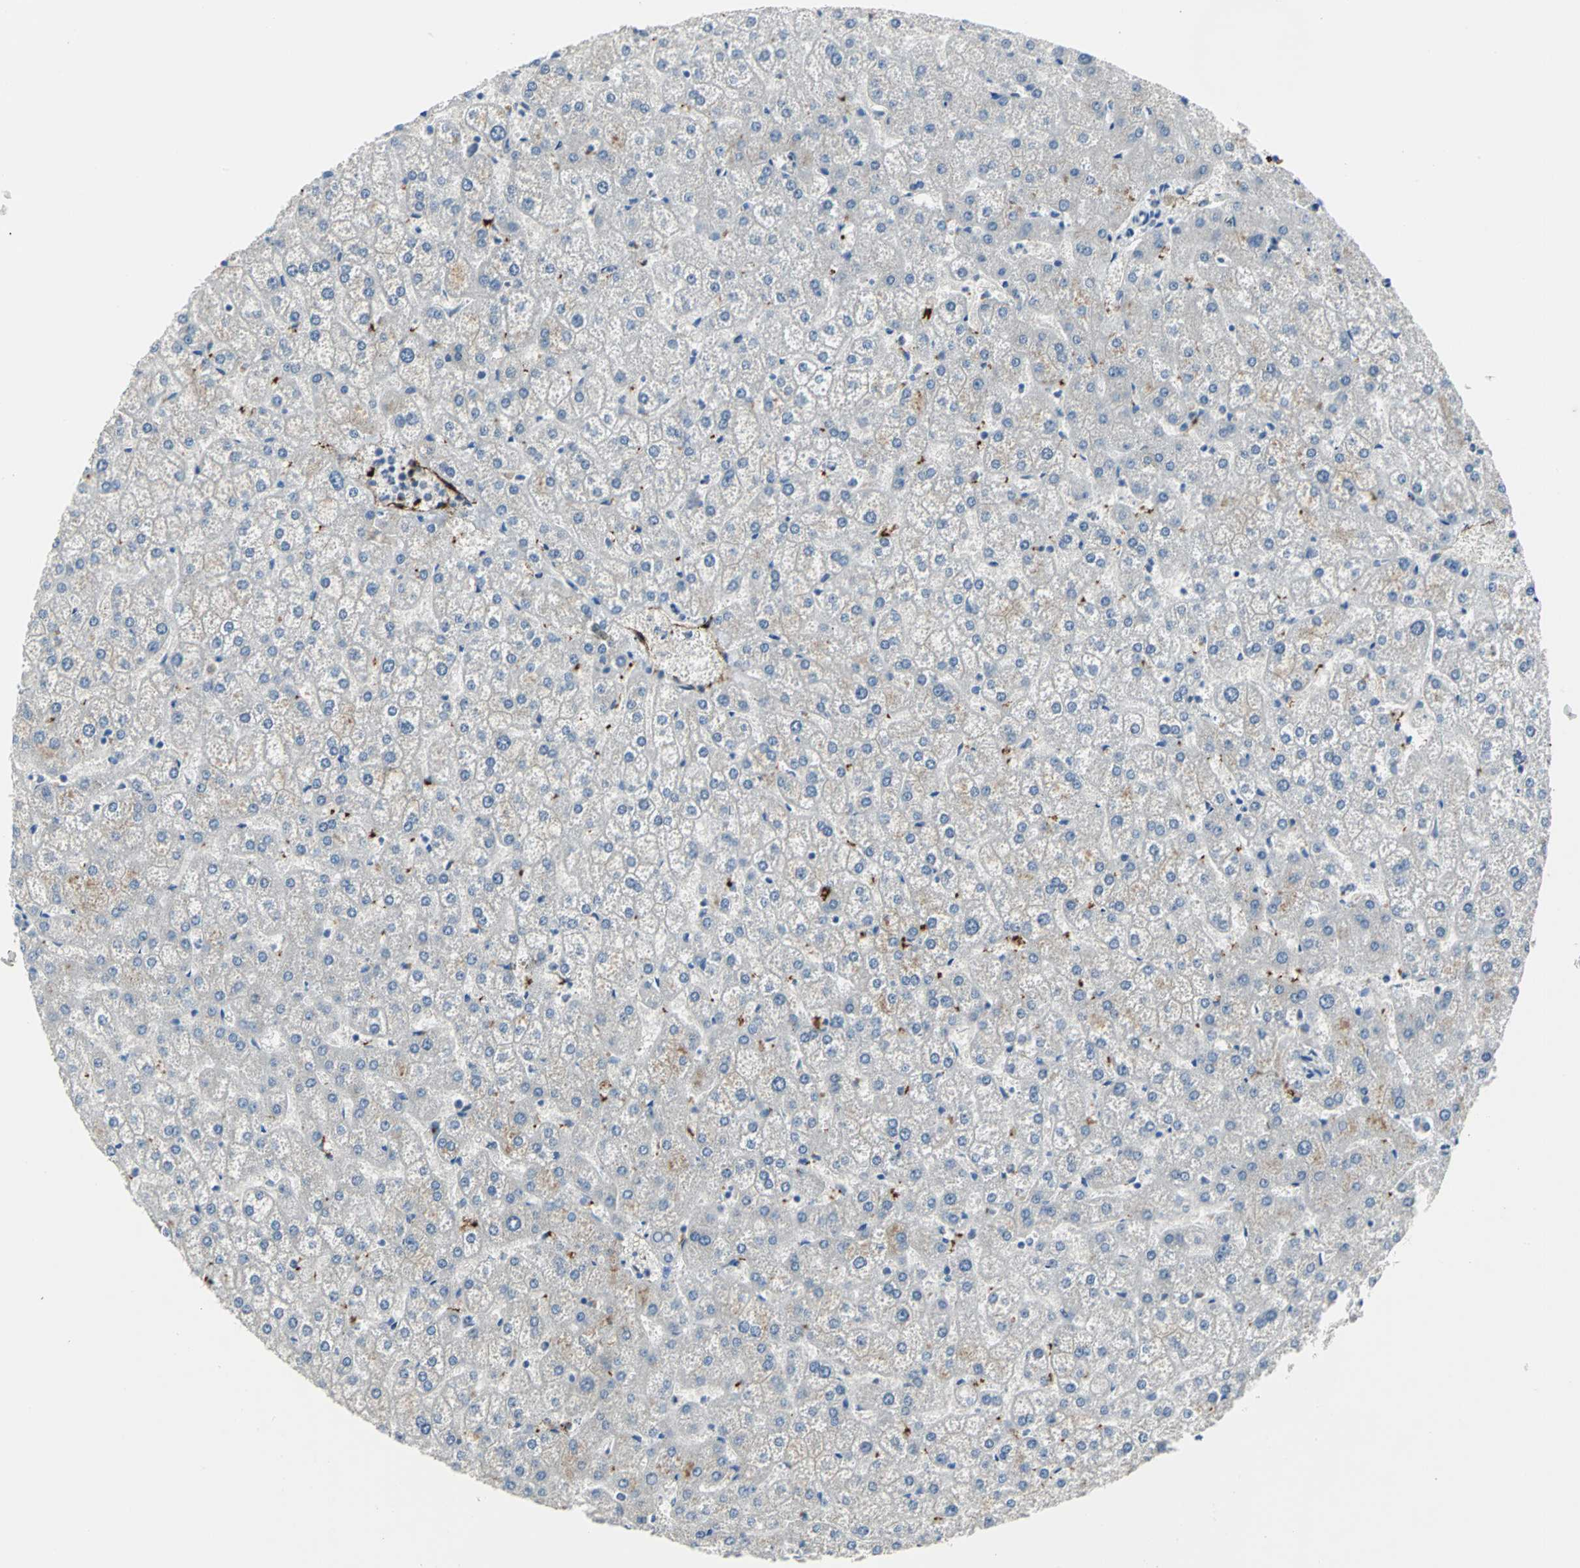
{"staining": {"intensity": "moderate", "quantity": "25%-75%", "location": "cytoplasmic/membranous"}, "tissue": "liver", "cell_type": "Cholangiocytes", "image_type": "normal", "snomed": [{"axis": "morphology", "description": "Normal tissue, NOS"}, {"axis": "topography", "description": "Liver"}], "caption": "A histopathology image of human liver stained for a protein displays moderate cytoplasmic/membranous brown staining in cholangiocytes.", "gene": "SELP", "patient": {"sex": "female", "age": 32}}